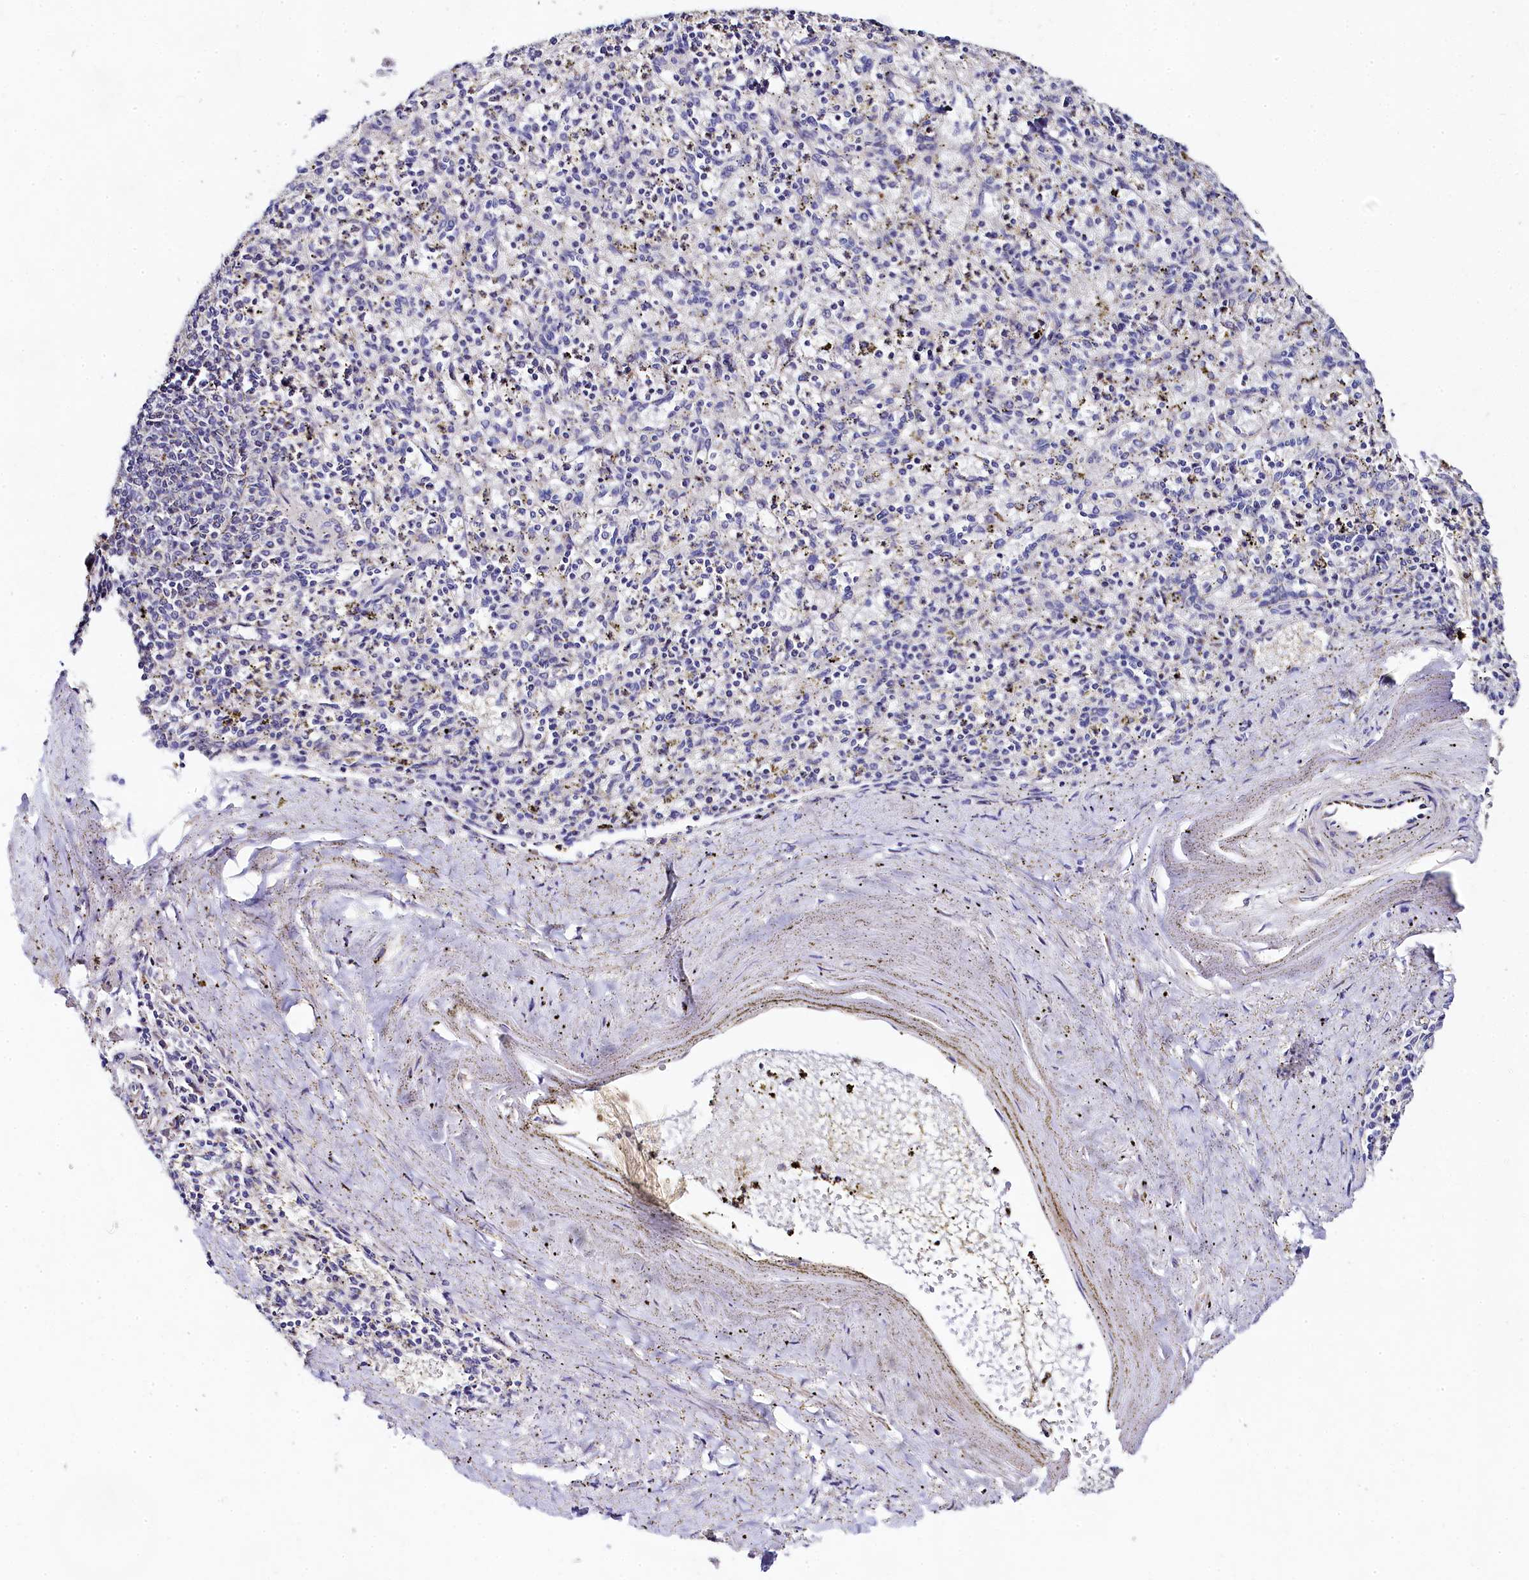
{"staining": {"intensity": "negative", "quantity": "none", "location": "none"}, "tissue": "spleen", "cell_type": "Cells in red pulp", "image_type": "normal", "snomed": [{"axis": "morphology", "description": "Normal tissue, NOS"}, {"axis": "topography", "description": "Spleen"}], "caption": "Cells in red pulp show no significant protein staining in unremarkable spleen.", "gene": "FXYD6", "patient": {"sex": "male", "age": 72}}